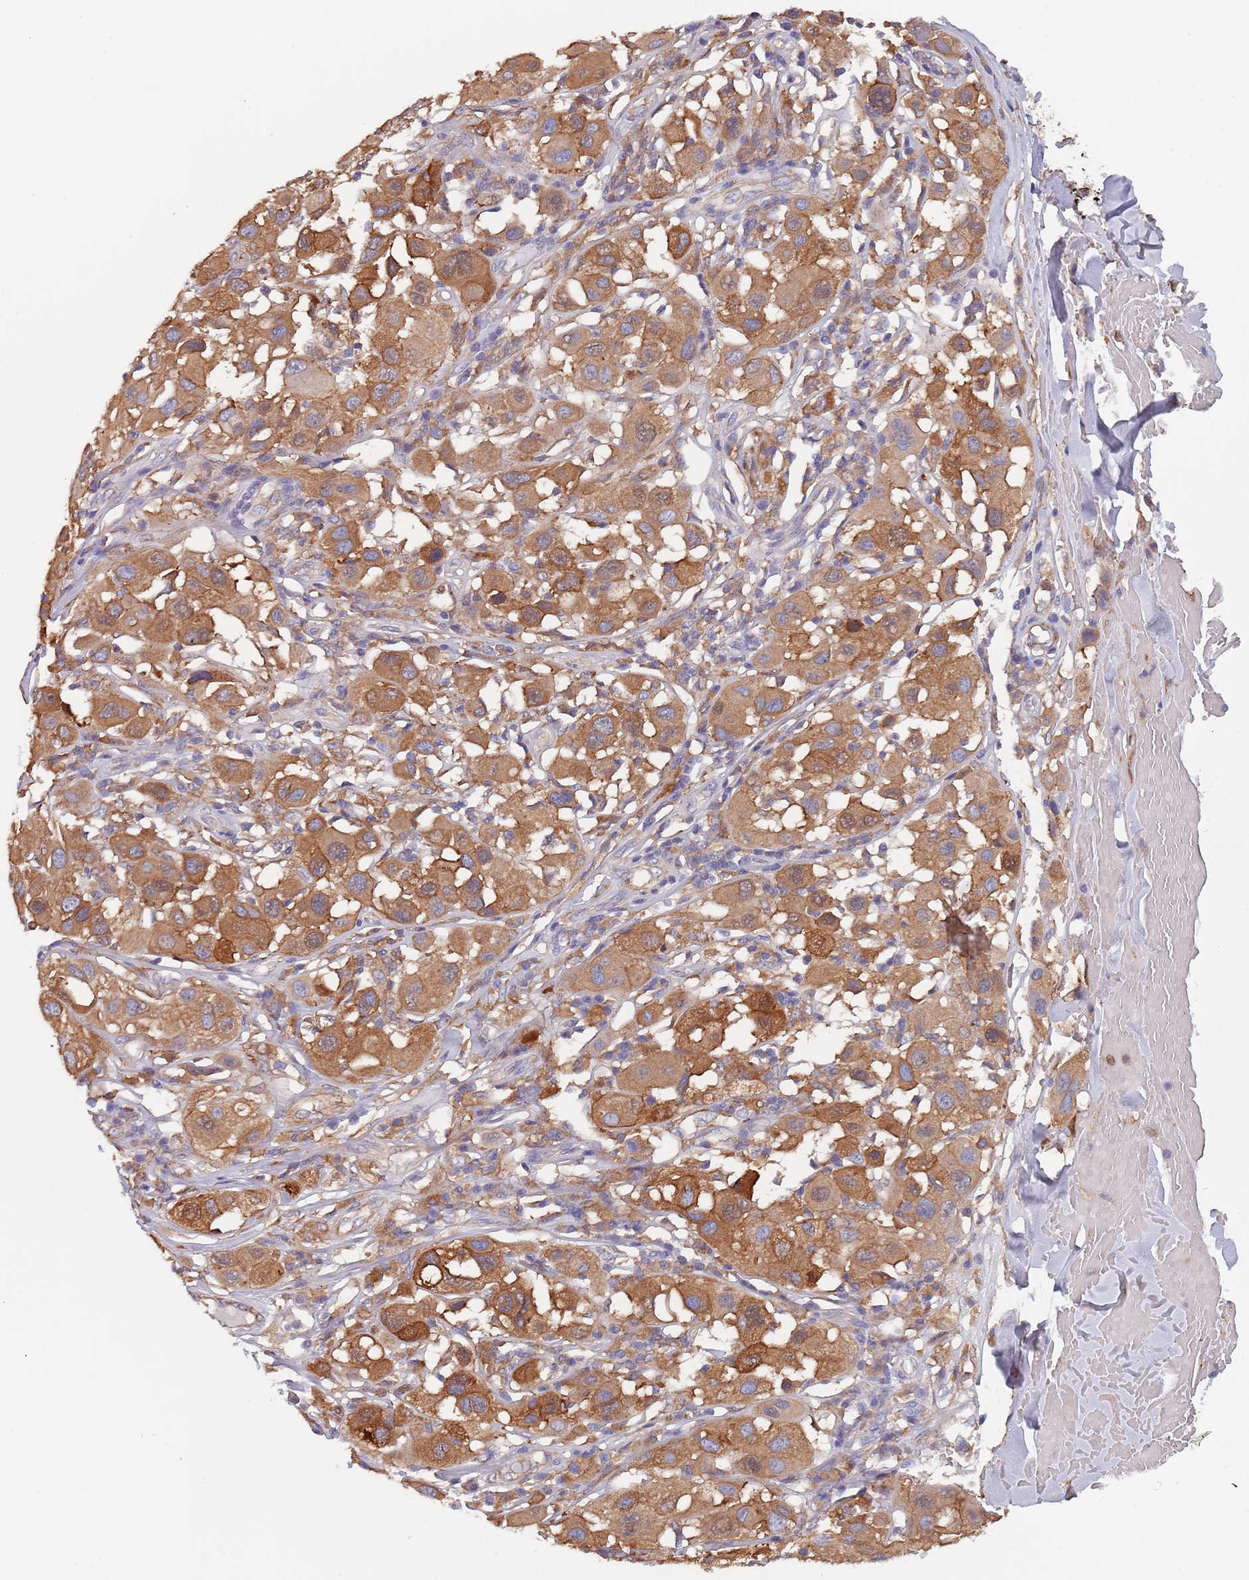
{"staining": {"intensity": "moderate", "quantity": ">75%", "location": "cytoplasmic/membranous"}, "tissue": "melanoma", "cell_type": "Tumor cells", "image_type": "cancer", "snomed": [{"axis": "morphology", "description": "Malignant melanoma, Metastatic site"}, {"axis": "topography", "description": "Skin"}], "caption": "Melanoma stained with DAB (3,3'-diaminobenzidine) immunohistochemistry shows medium levels of moderate cytoplasmic/membranous positivity in about >75% of tumor cells.", "gene": "DCUN1D3", "patient": {"sex": "male", "age": 41}}